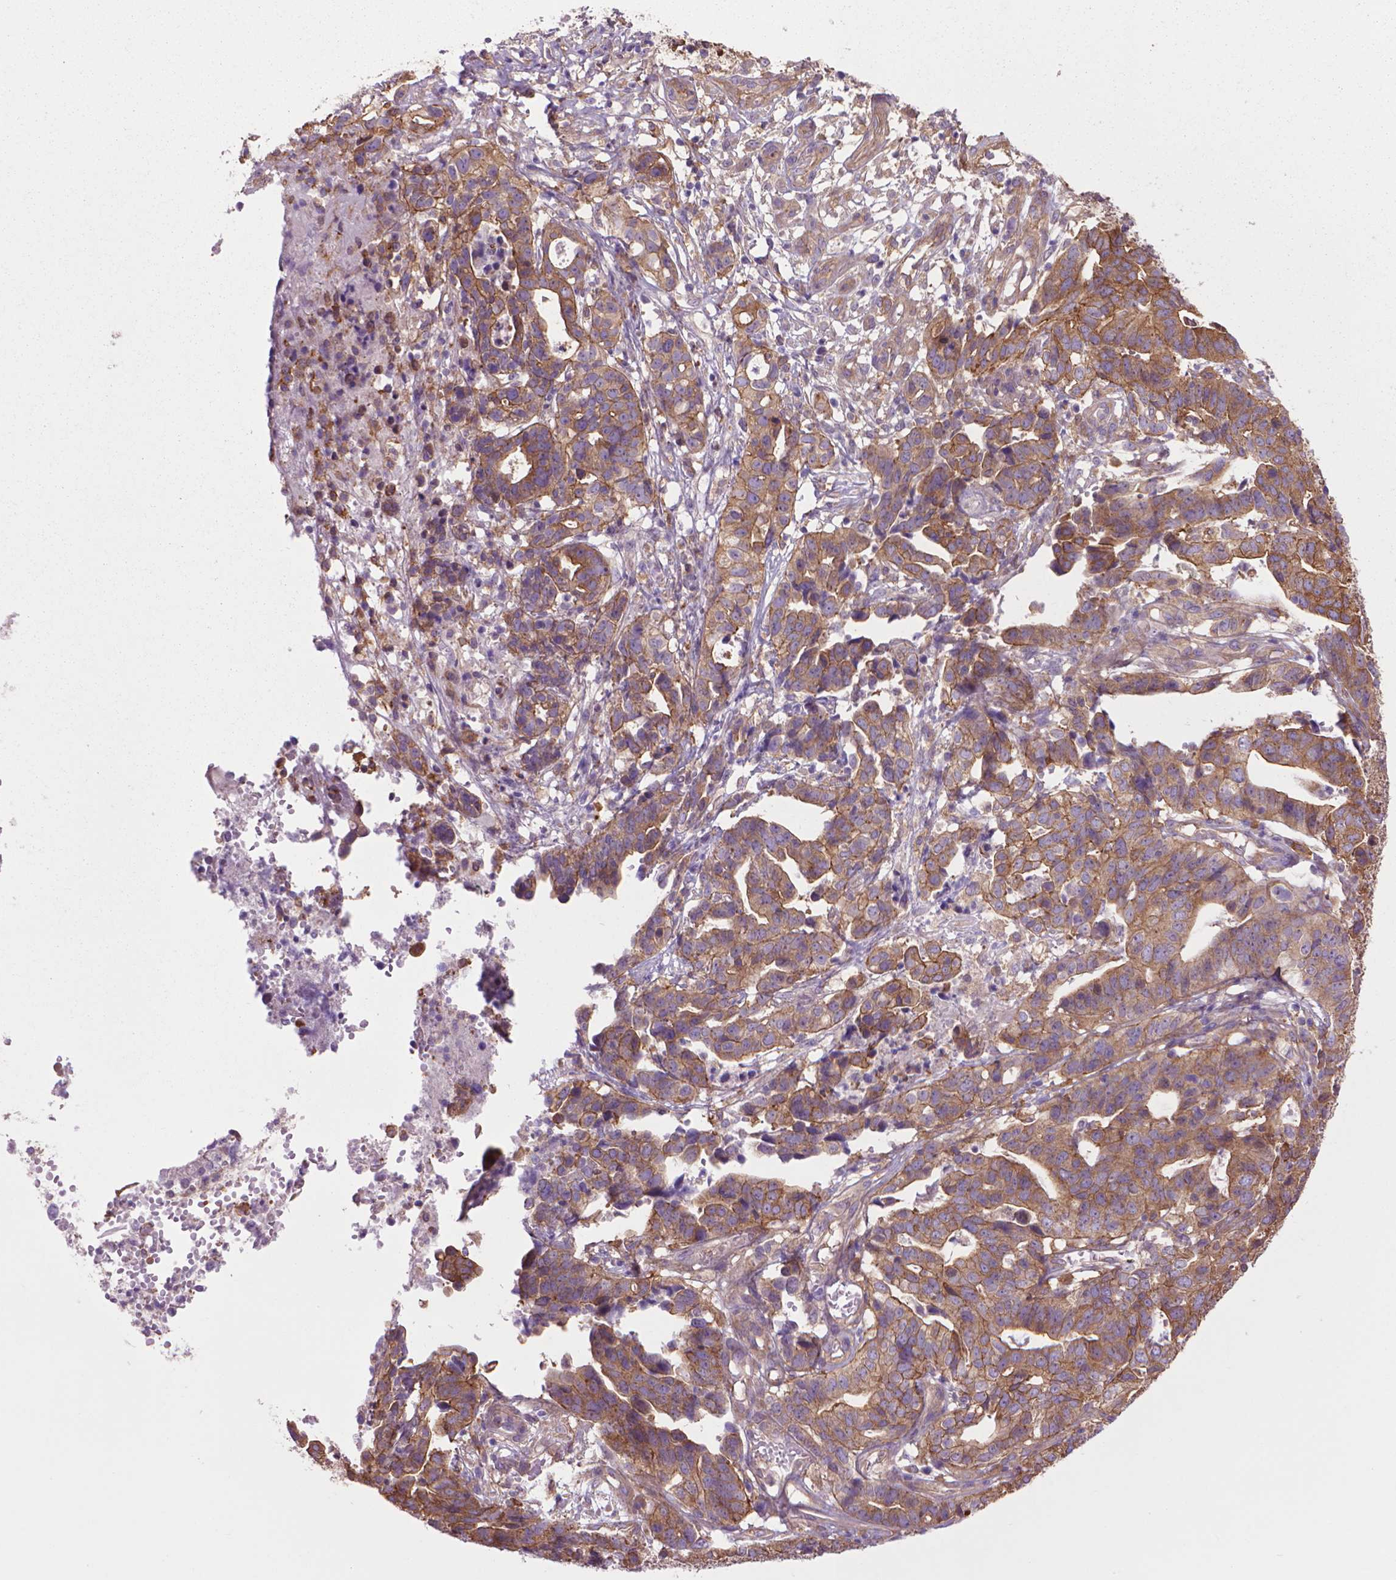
{"staining": {"intensity": "weak", "quantity": ">75%", "location": "cytoplasmic/membranous"}, "tissue": "stomach cancer", "cell_type": "Tumor cells", "image_type": "cancer", "snomed": [{"axis": "morphology", "description": "Adenocarcinoma, NOS"}, {"axis": "topography", "description": "Stomach, upper"}], "caption": "Adenocarcinoma (stomach) stained with a brown dye exhibits weak cytoplasmic/membranous positive positivity in about >75% of tumor cells.", "gene": "CORO1B", "patient": {"sex": "female", "age": 67}}